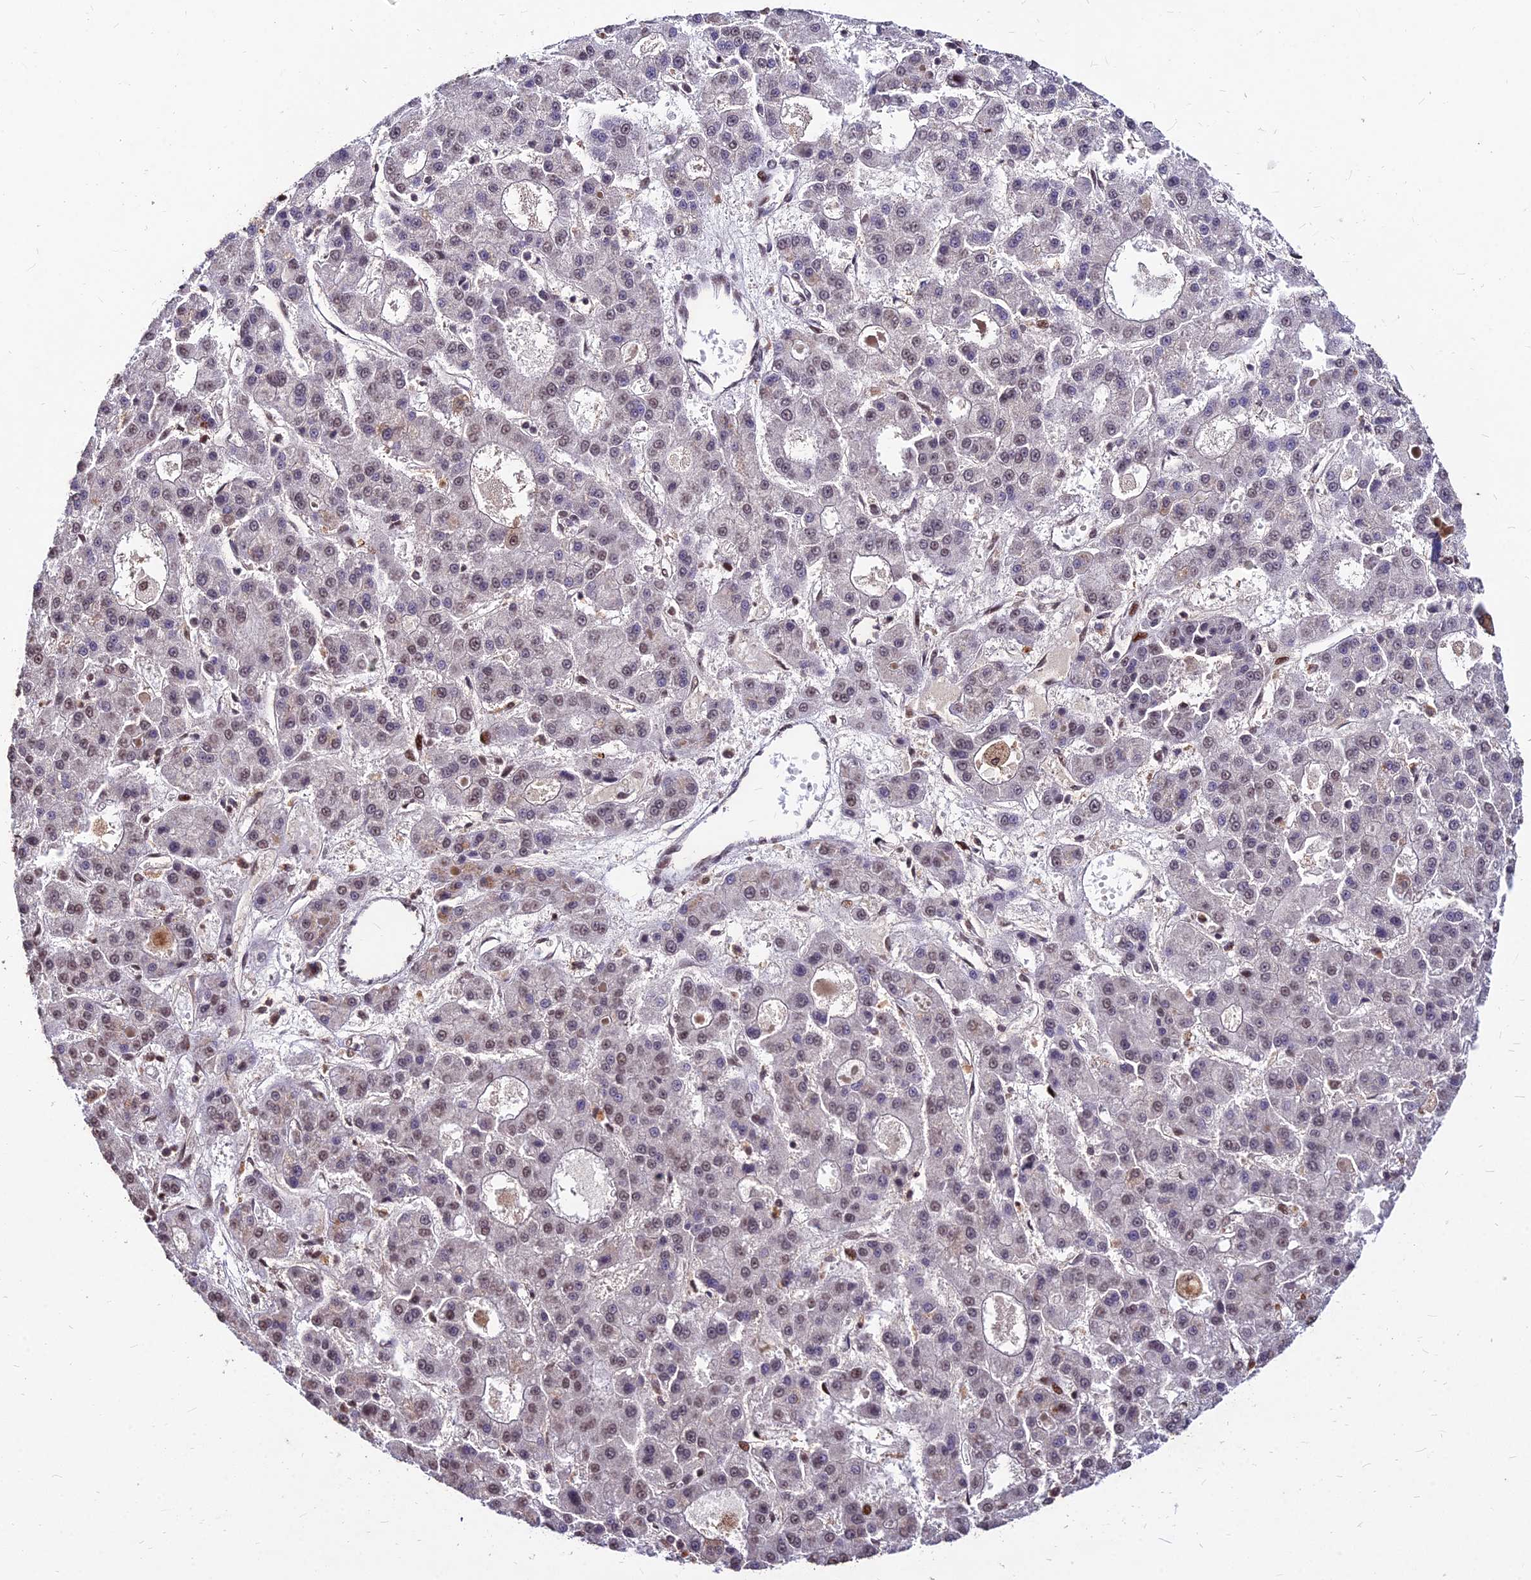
{"staining": {"intensity": "weak", "quantity": "25%-75%", "location": "nuclear"}, "tissue": "liver cancer", "cell_type": "Tumor cells", "image_type": "cancer", "snomed": [{"axis": "morphology", "description": "Carcinoma, Hepatocellular, NOS"}, {"axis": "topography", "description": "Liver"}], "caption": "Immunohistochemical staining of liver hepatocellular carcinoma shows low levels of weak nuclear protein expression in about 25%-75% of tumor cells. The staining was performed using DAB to visualize the protein expression in brown, while the nuclei were stained in blue with hematoxylin (Magnification: 20x).", "gene": "ZBED4", "patient": {"sex": "male", "age": 70}}